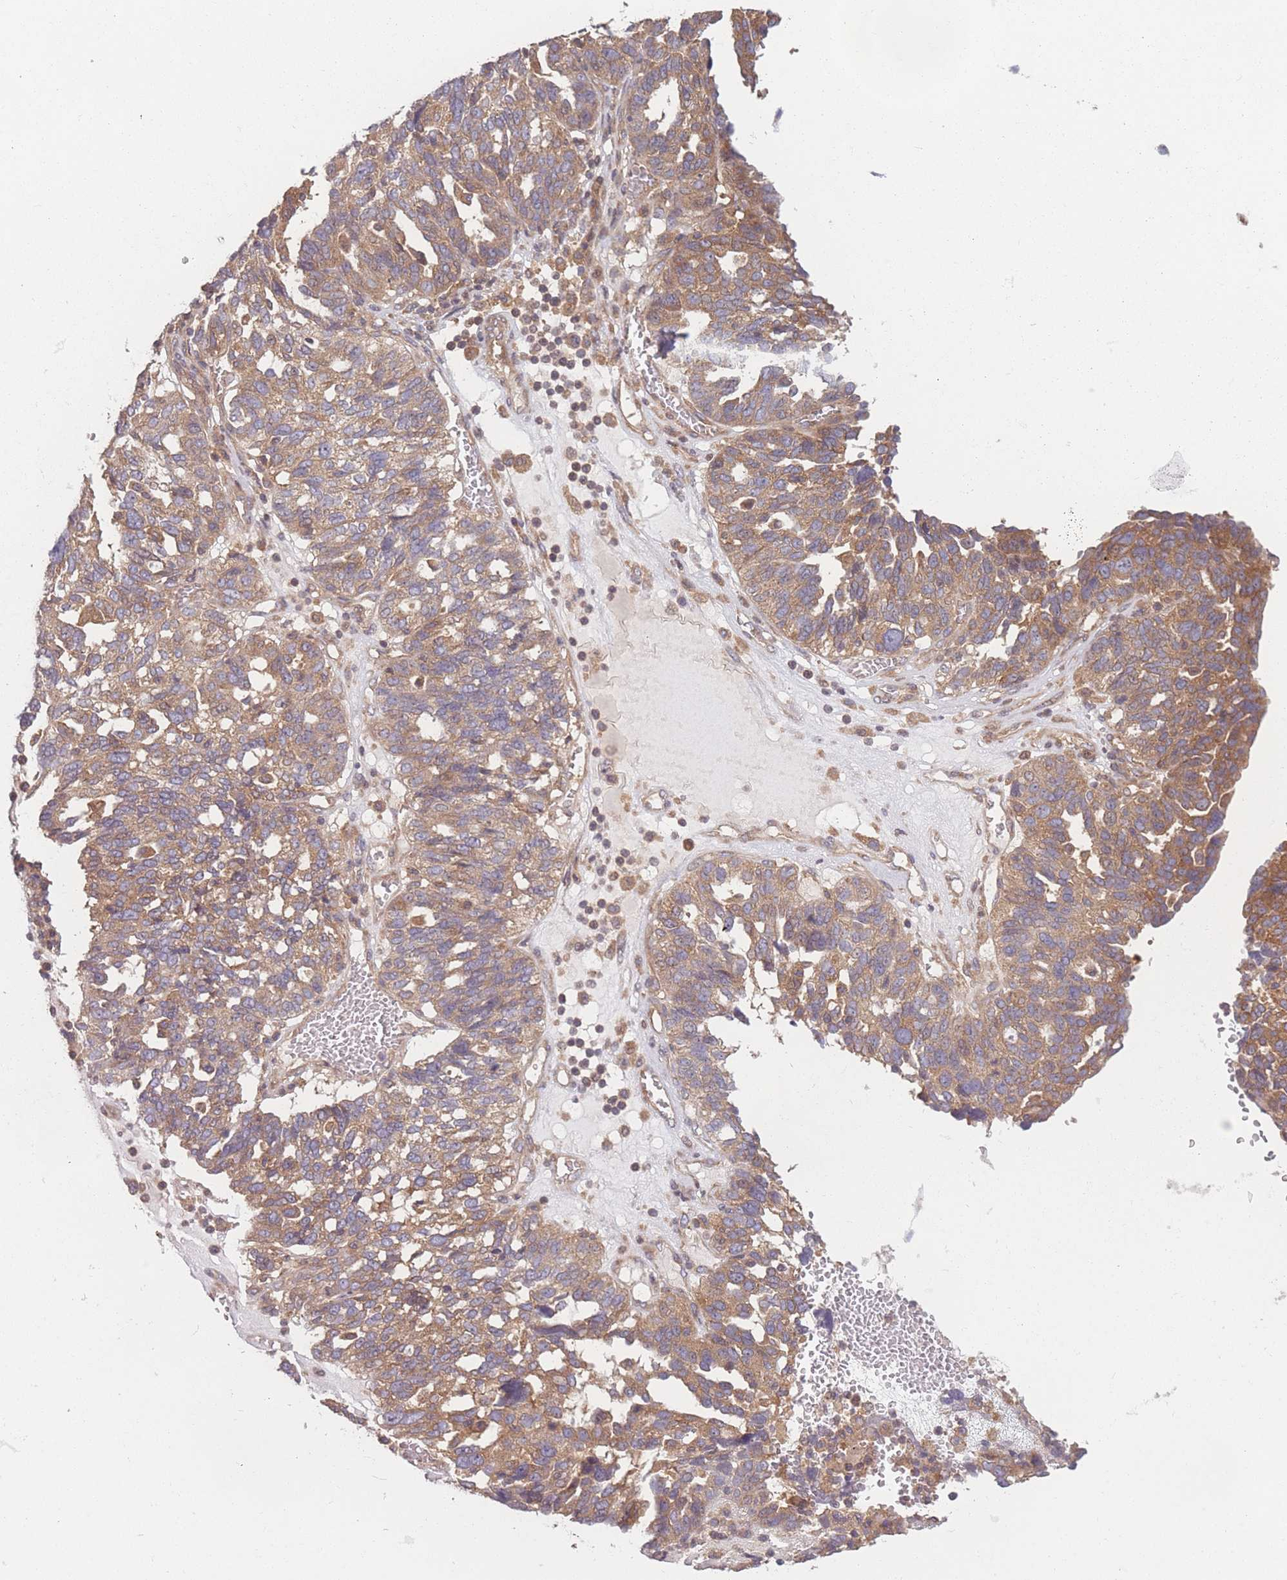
{"staining": {"intensity": "moderate", "quantity": ">75%", "location": "cytoplasmic/membranous"}, "tissue": "ovarian cancer", "cell_type": "Tumor cells", "image_type": "cancer", "snomed": [{"axis": "morphology", "description": "Cystadenocarcinoma, serous, NOS"}, {"axis": "topography", "description": "Ovary"}], "caption": "Immunohistochemistry photomicrograph of neoplastic tissue: ovarian cancer (serous cystadenocarcinoma) stained using immunohistochemistry reveals medium levels of moderate protein expression localized specifically in the cytoplasmic/membranous of tumor cells, appearing as a cytoplasmic/membranous brown color.", "gene": "WASHC2A", "patient": {"sex": "female", "age": 59}}